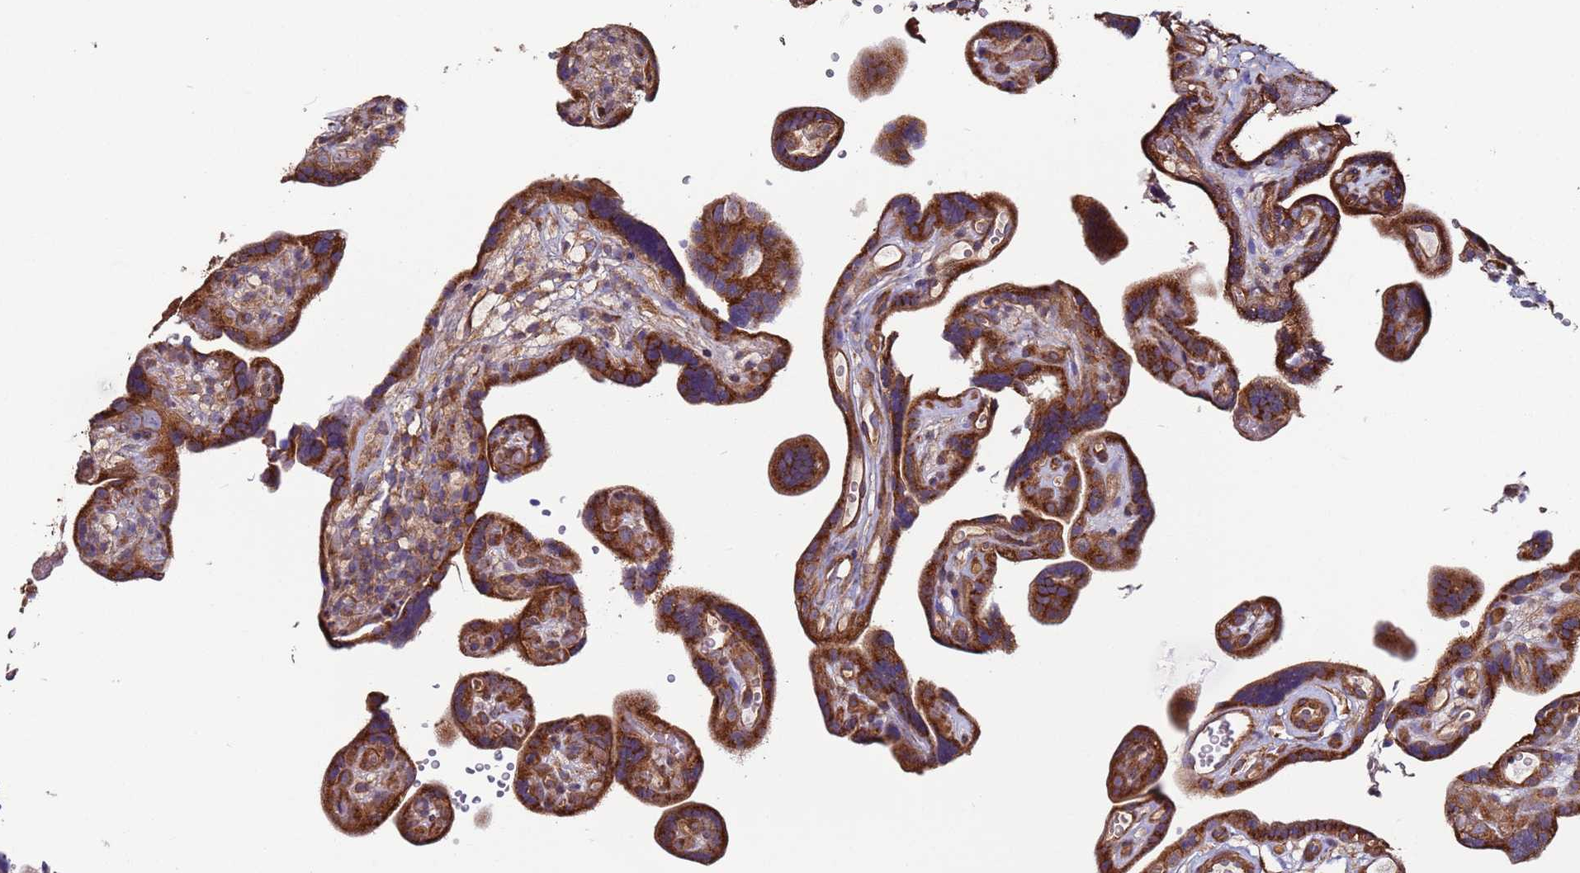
{"staining": {"intensity": "strong", "quantity": ">75%", "location": "cytoplasmic/membranous"}, "tissue": "placenta", "cell_type": "Decidual cells", "image_type": "normal", "snomed": [{"axis": "morphology", "description": "Normal tissue, NOS"}, {"axis": "topography", "description": "Placenta"}], "caption": "IHC (DAB) staining of normal placenta exhibits strong cytoplasmic/membranous protein expression in about >75% of decidual cells.", "gene": "ZBTB39", "patient": {"sex": "female", "age": 30}}